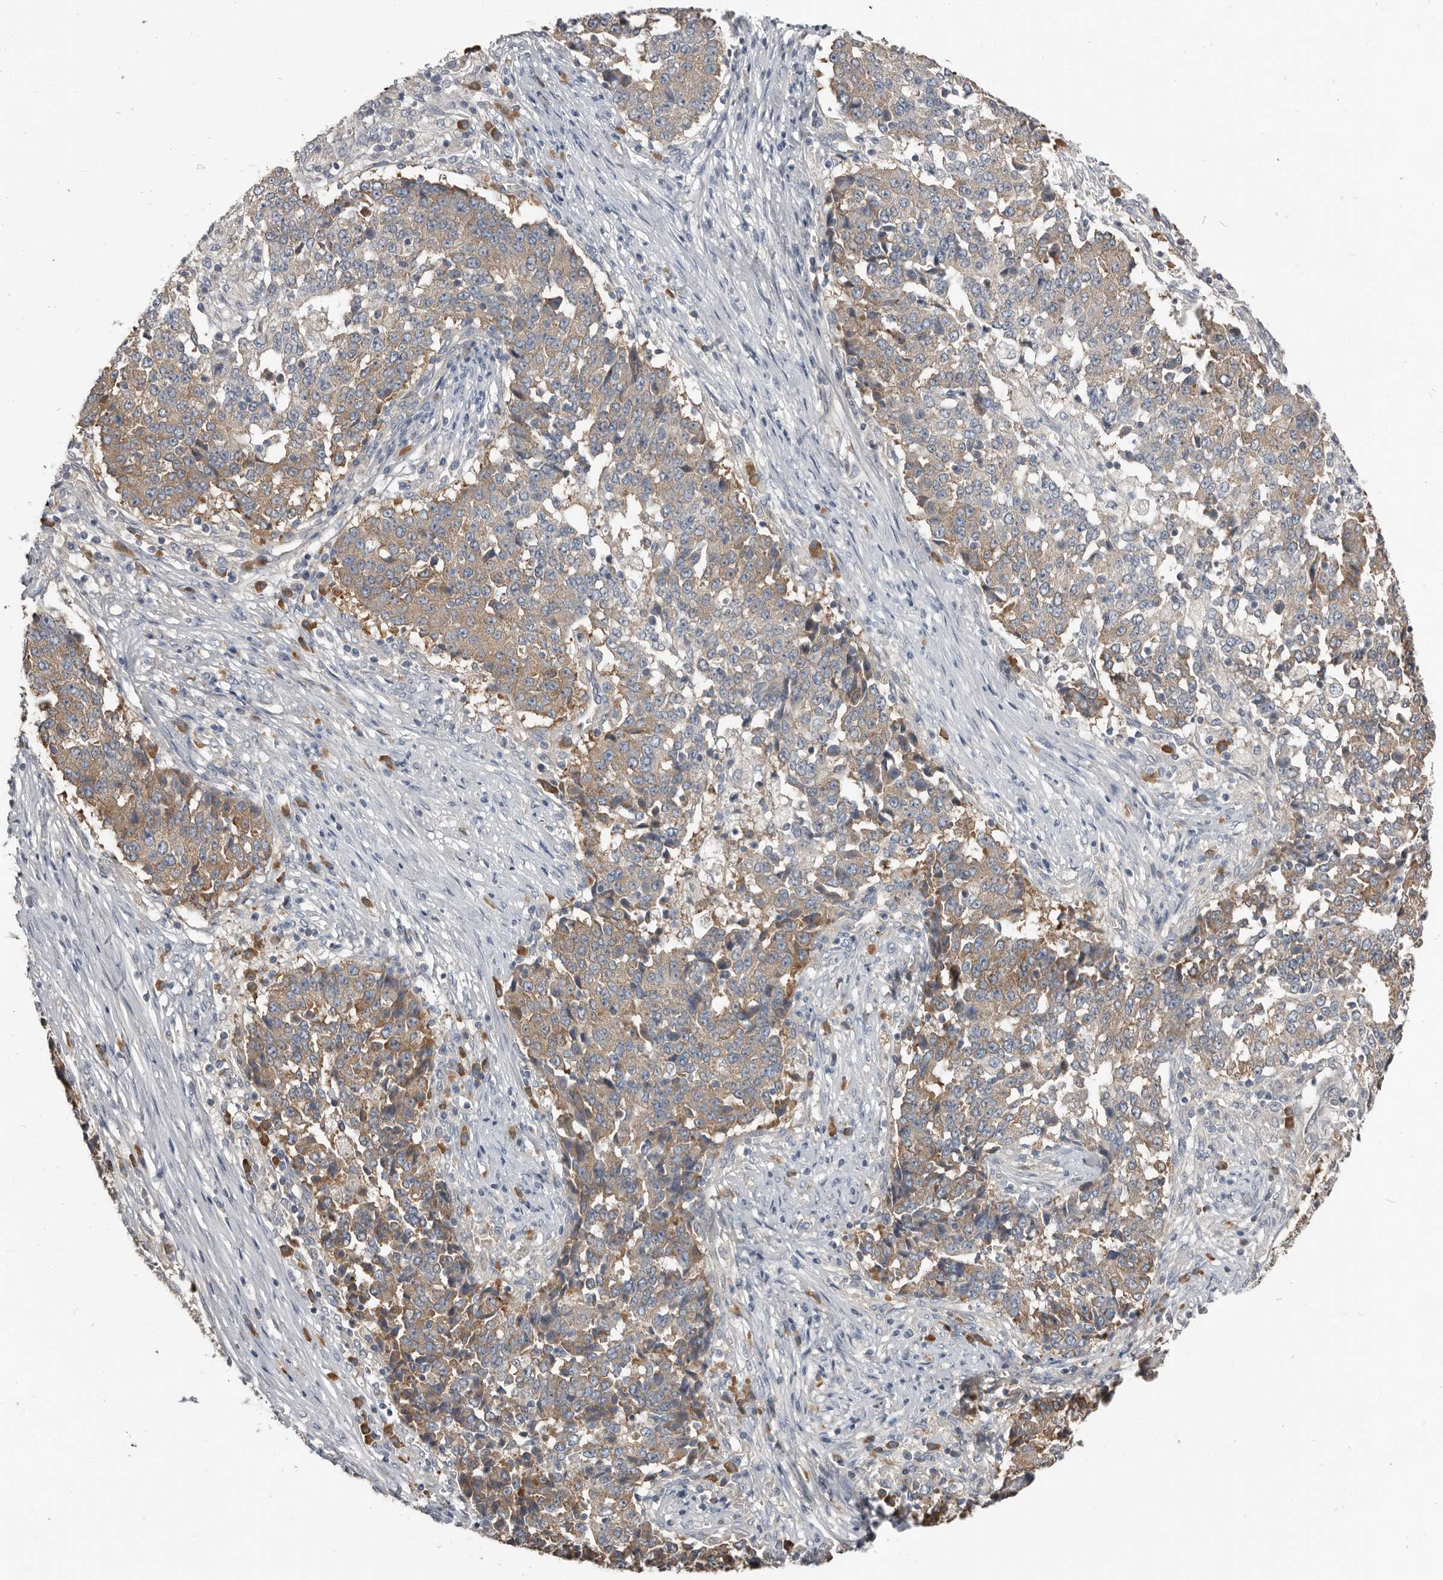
{"staining": {"intensity": "weak", "quantity": "25%-75%", "location": "cytoplasmic/membranous"}, "tissue": "stomach cancer", "cell_type": "Tumor cells", "image_type": "cancer", "snomed": [{"axis": "morphology", "description": "Adenocarcinoma, NOS"}, {"axis": "topography", "description": "Stomach"}], "caption": "DAB (3,3'-diaminobenzidine) immunohistochemical staining of human stomach cancer (adenocarcinoma) shows weak cytoplasmic/membranous protein staining in approximately 25%-75% of tumor cells.", "gene": "AKNAD1", "patient": {"sex": "male", "age": 59}}